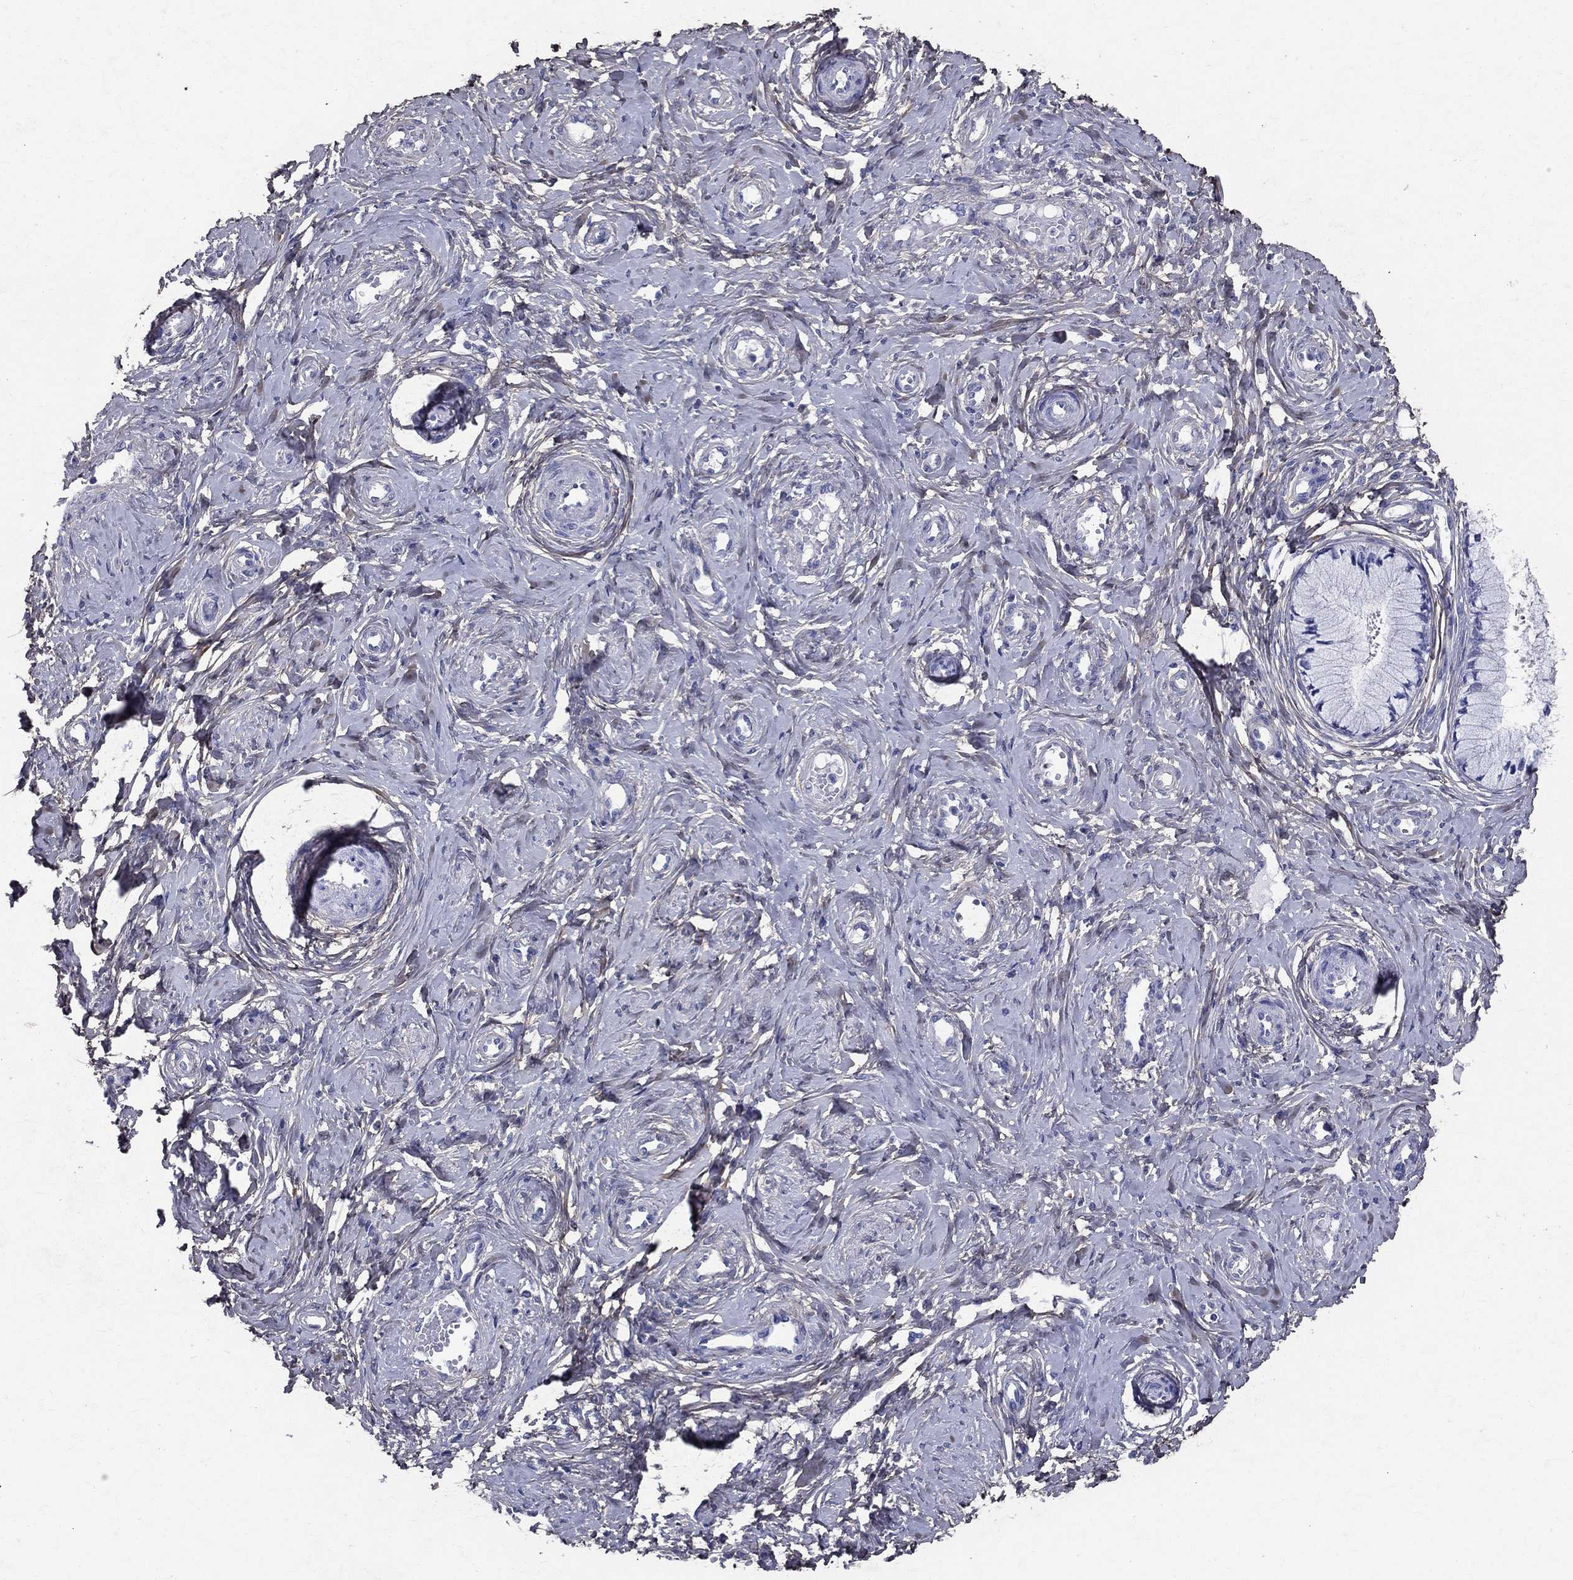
{"staining": {"intensity": "negative", "quantity": "none", "location": "none"}, "tissue": "cervix", "cell_type": "Glandular cells", "image_type": "normal", "snomed": [{"axis": "morphology", "description": "Normal tissue, NOS"}, {"axis": "topography", "description": "Cervix"}], "caption": "Cervix was stained to show a protein in brown. There is no significant staining in glandular cells. Nuclei are stained in blue.", "gene": "ANXA10", "patient": {"sex": "female", "age": 37}}